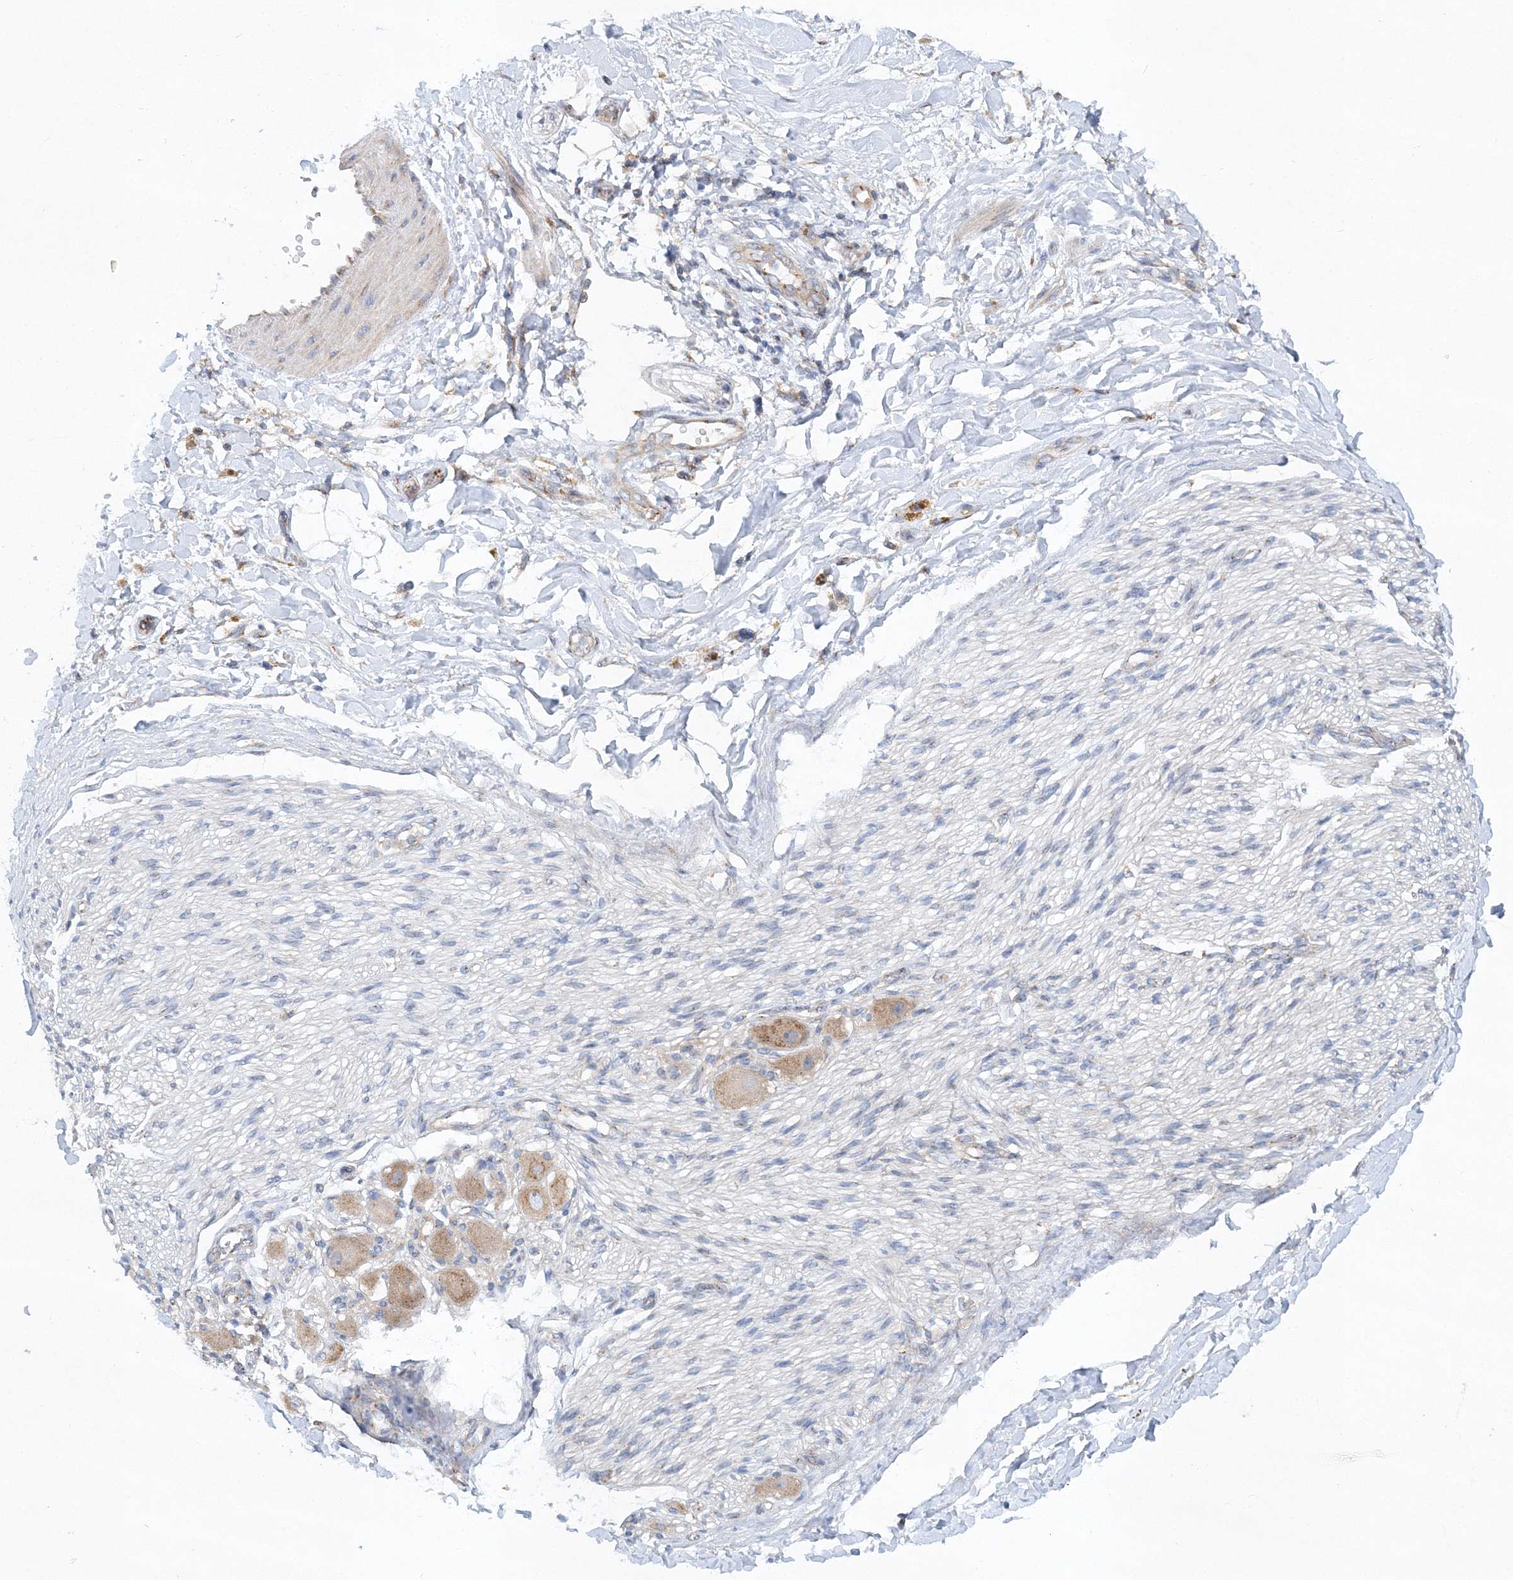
{"staining": {"intensity": "negative", "quantity": "none", "location": "none"}, "tissue": "adipose tissue", "cell_type": "Adipocytes", "image_type": "normal", "snomed": [{"axis": "morphology", "description": "Normal tissue, NOS"}, {"axis": "topography", "description": "Kidney"}, {"axis": "topography", "description": "Peripheral nerve tissue"}], "caption": "There is no significant staining in adipocytes of adipose tissue. (Brightfield microscopy of DAB (3,3'-diaminobenzidine) immunohistochemistry at high magnification).", "gene": "SEC23IP", "patient": {"sex": "male", "age": 7}}